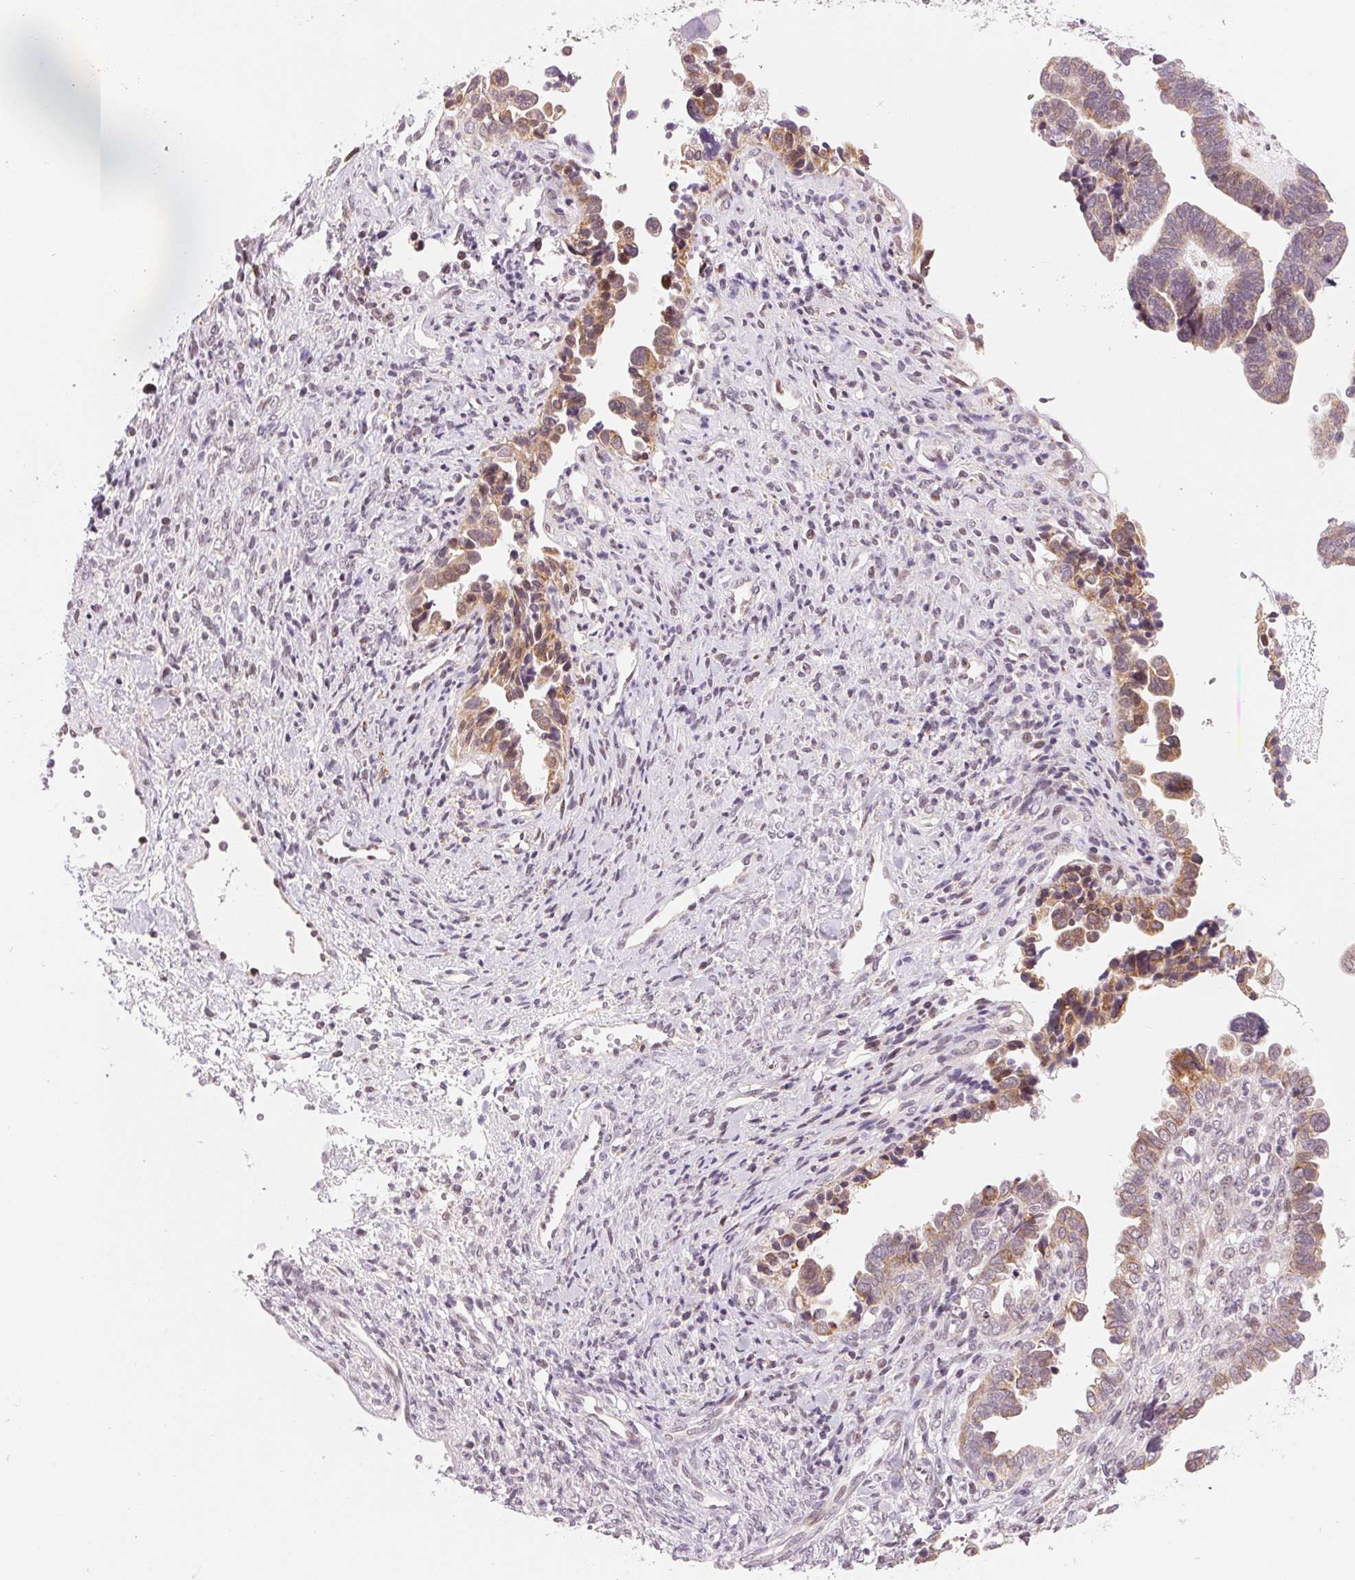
{"staining": {"intensity": "weak", "quantity": ">75%", "location": "cytoplasmic/membranous"}, "tissue": "ovarian cancer", "cell_type": "Tumor cells", "image_type": "cancer", "snomed": [{"axis": "morphology", "description": "Cystadenocarcinoma, serous, NOS"}, {"axis": "topography", "description": "Ovary"}], "caption": "Protein expression analysis of ovarian cancer exhibits weak cytoplasmic/membranous positivity in about >75% of tumor cells. Nuclei are stained in blue.", "gene": "ARHGAP32", "patient": {"sex": "female", "age": 51}}